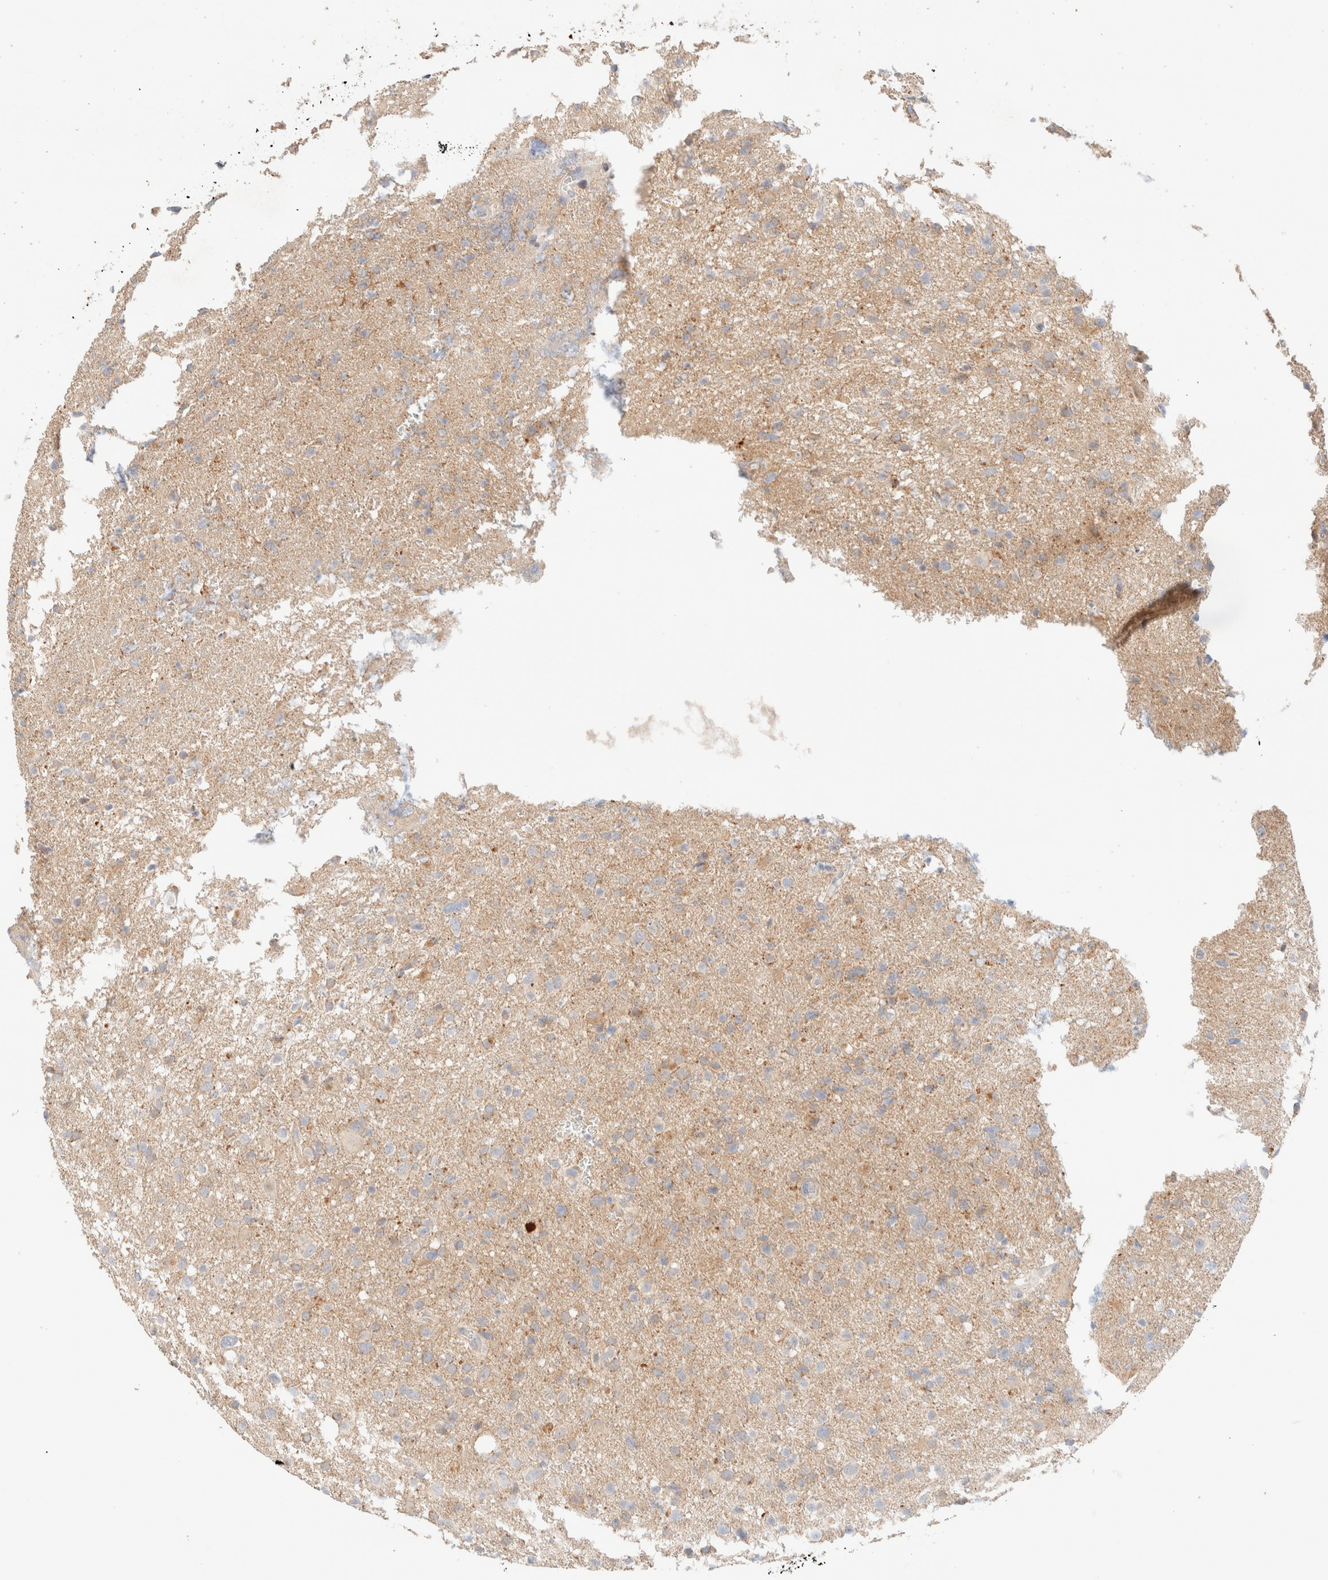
{"staining": {"intensity": "weak", "quantity": "<25%", "location": "cytoplasmic/membranous"}, "tissue": "glioma", "cell_type": "Tumor cells", "image_type": "cancer", "snomed": [{"axis": "morphology", "description": "Glioma, malignant, High grade"}, {"axis": "topography", "description": "Brain"}], "caption": "Malignant glioma (high-grade) stained for a protein using immunohistochemistry (IHC) shows no positivity tumor cells.", "gene": "SGSM2", "patient": {"sex": "female", "age": 57}}